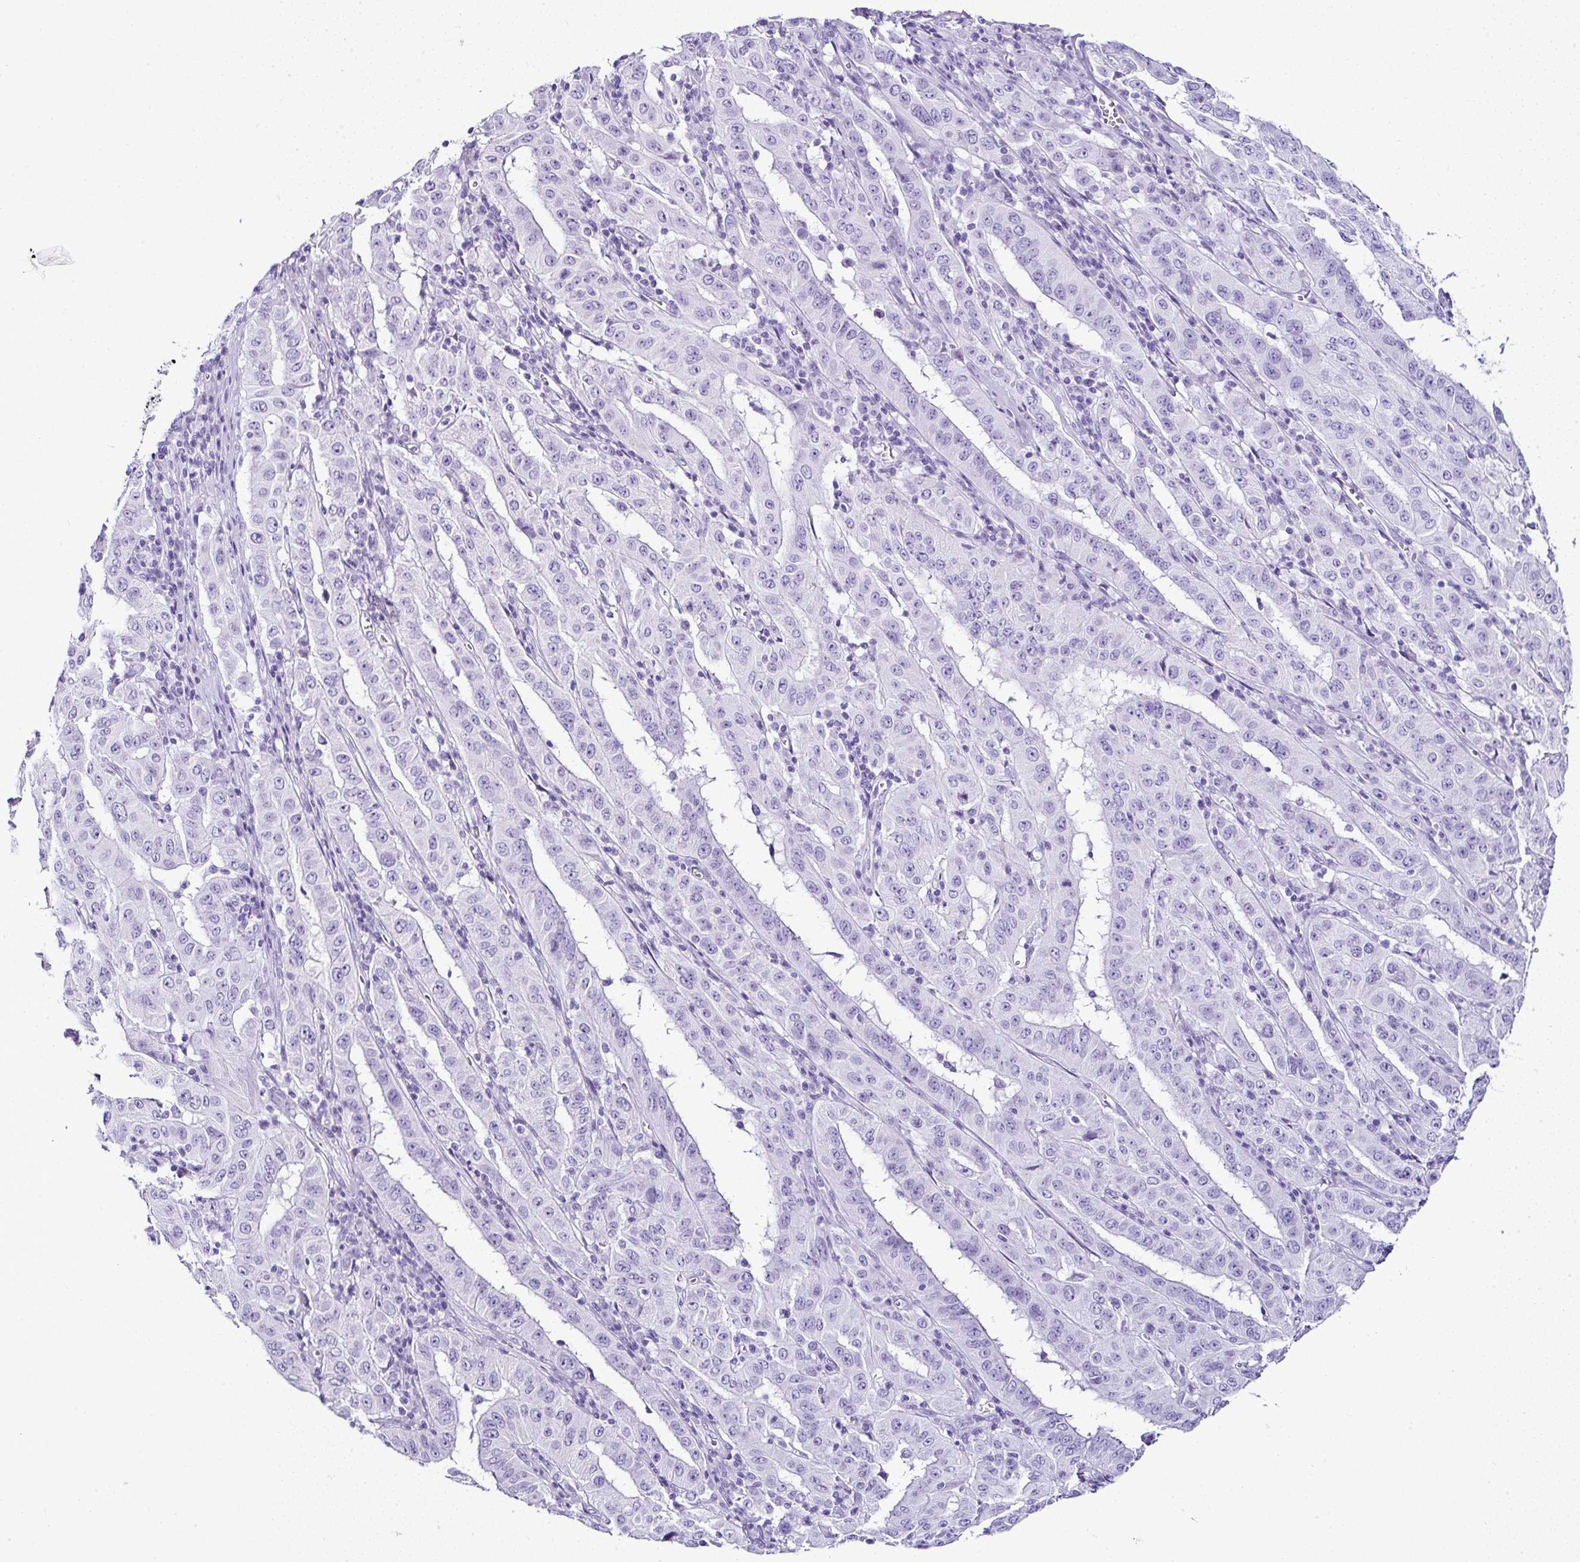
{"staining": {"intensity": "negative", "quantity": "none", "location": "none"}, "tissue": "pancreatic cancer", "cell_type": "Tumor cells", "image_type": "cancer", "snomed": [{"axis": "morphology", "description": "Adenocarcinoma, NOS"}, {"axis": "topography", "description": "Pancreas"}], "caption": "This is a histopathology image of immunohistochemistry staining of pancreatic cancer (adenocarcinoma), which shows no staining in tumor cells.", "gene": "SERPINB3", "patient": {"sex": "male", "age": 63}}